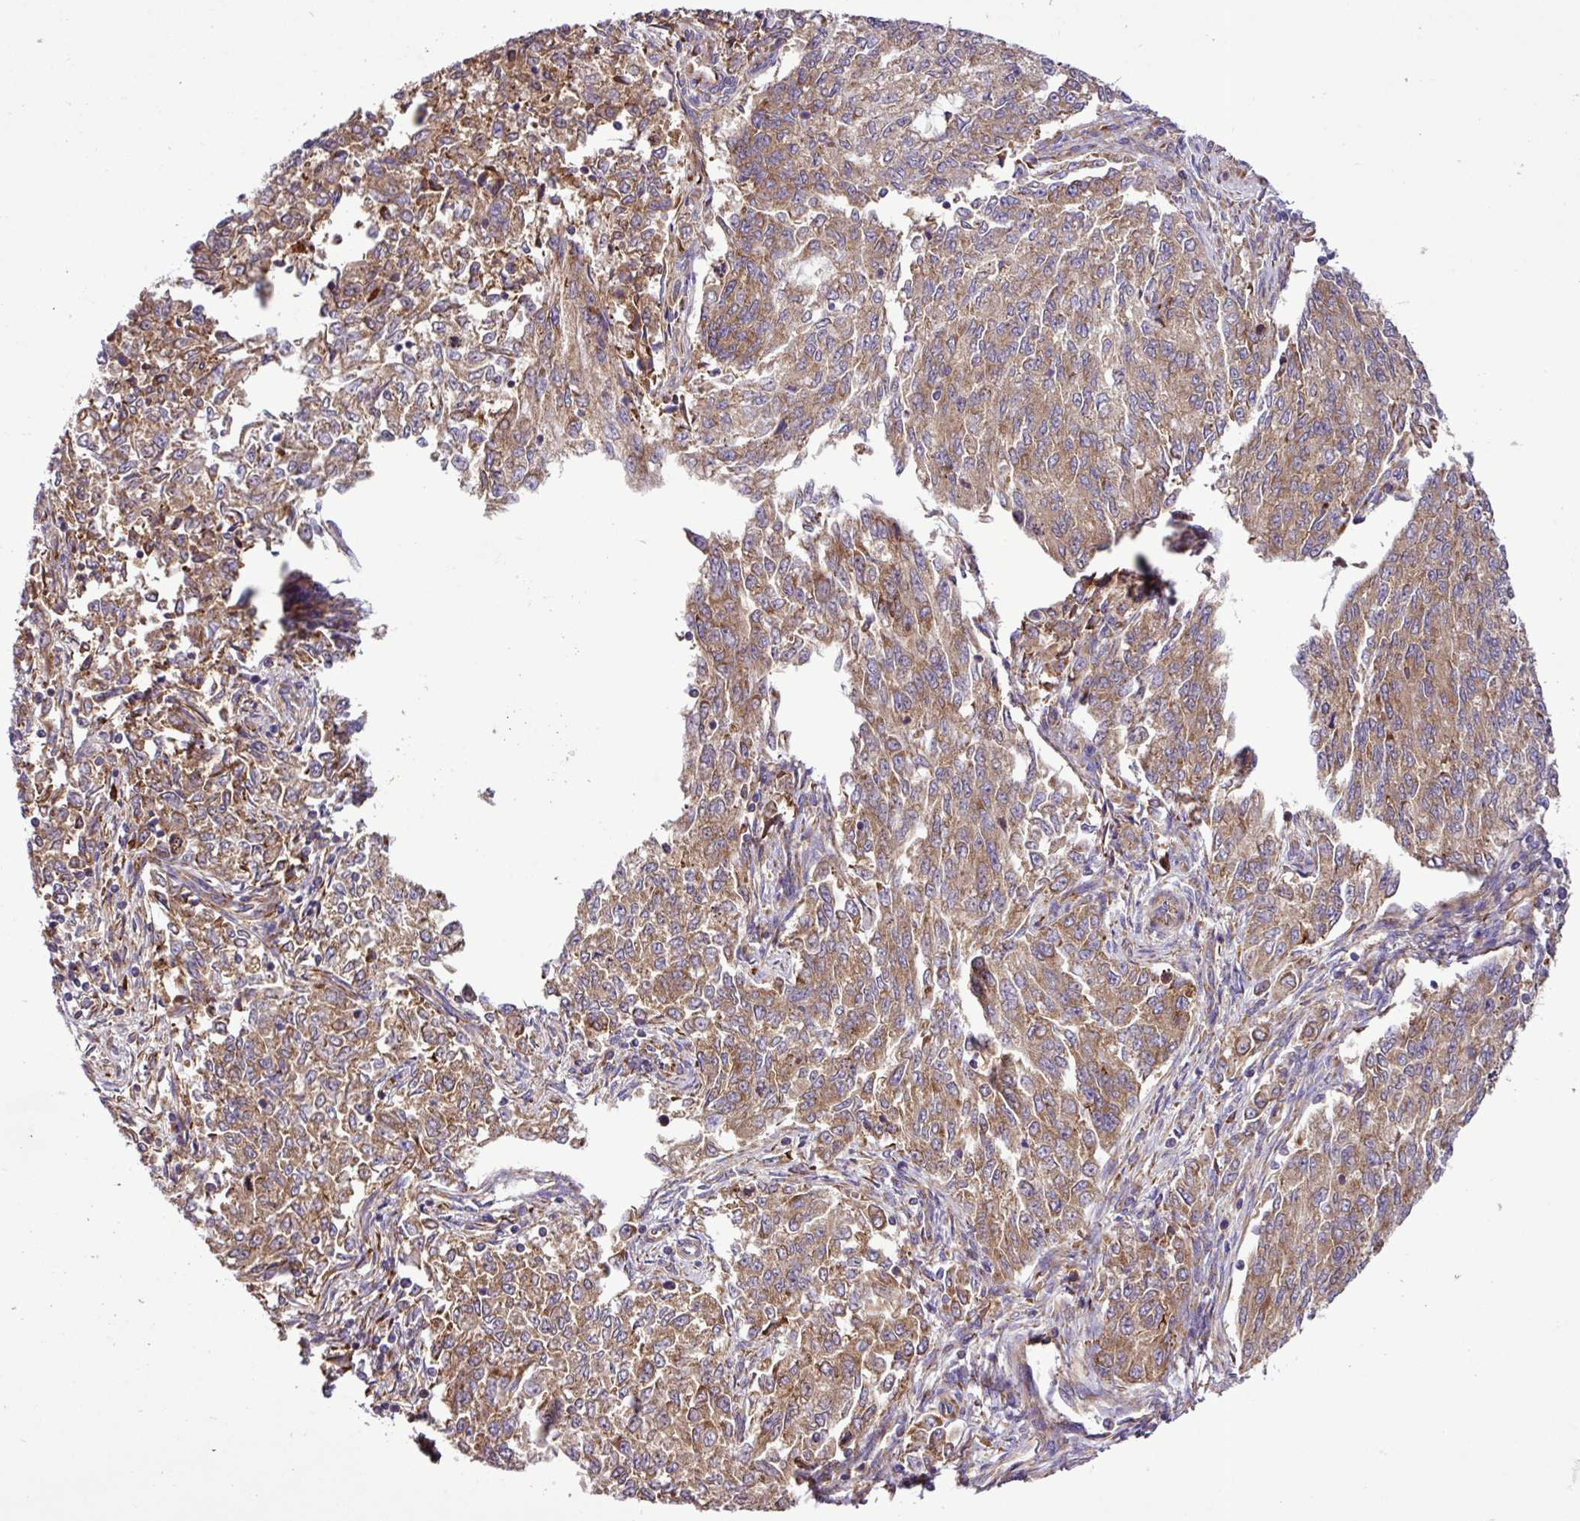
{"staining": {"intensity": "moderate", "quantity": ">75%", "location": "cytoplasmic/membranous"}, "tissue": "endometrial cancer", "cell_type": "Tumor cells", "image_type": "cancer", "snomed": [{"axis": "morphology", "description": "Adenocarcinoma, NOS"}, {"axis": "topography", "description": "Endometrium"}], "caption": "The photomicrograph shows a brown stain indicating the presence of a protein in the cytoplasmic/membranous of tumor cells in endometrial cancer (adenocarcinoma). The protein of interest is shown in brown color, while the nuclei are stained blue.", "gene": "RPL13", "patient": {"sex": "female", "age": 50}}